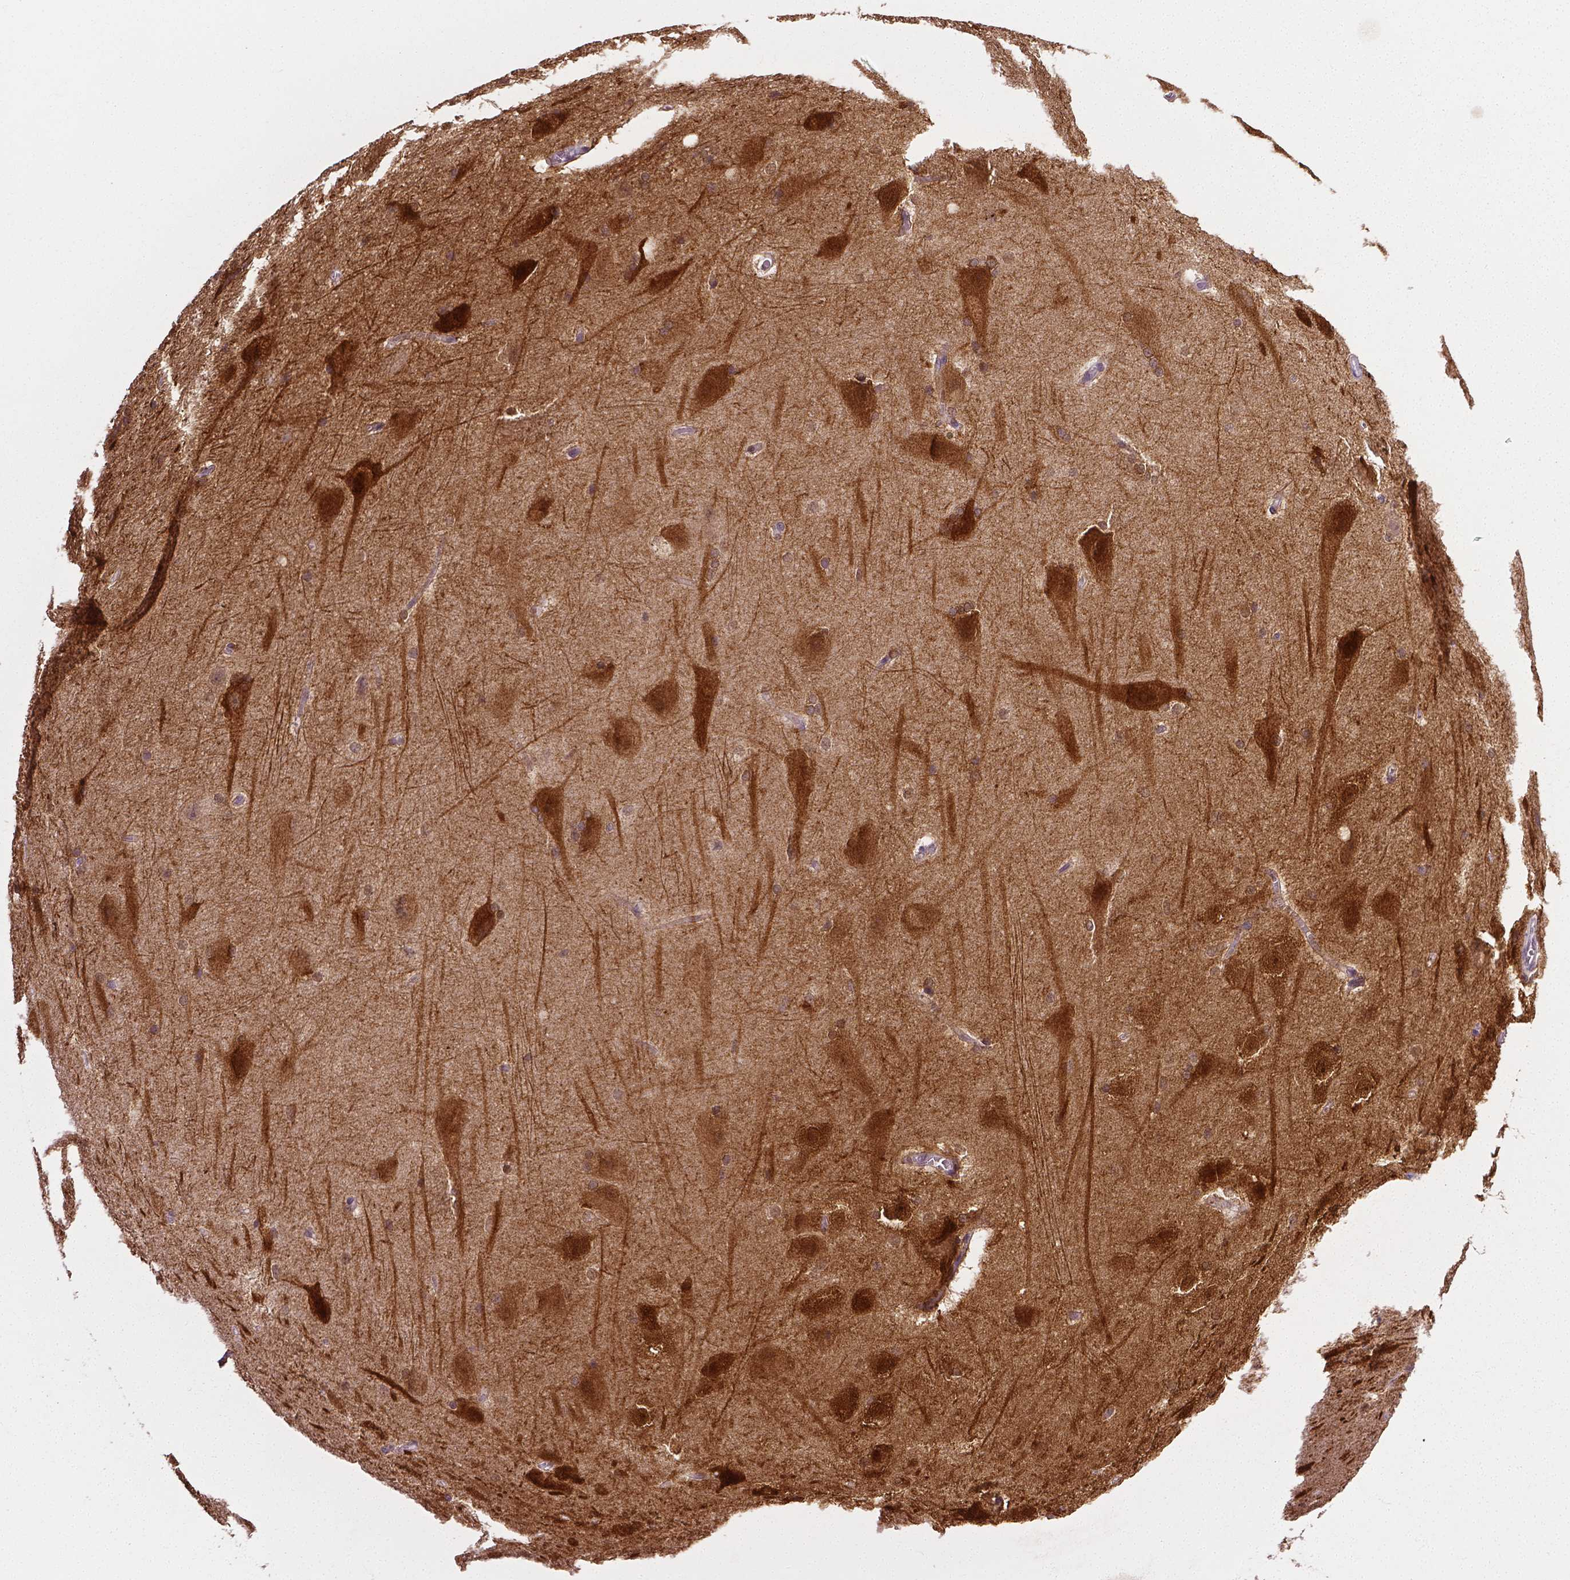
{"staining": {"intensity": "moderate", "quantity": ">75%", "location": "cytoplasmic/membranous,nuclear"}, "tissue": "hippocampus", "cell_type": "Glial cells", "image_type": "normal", "snomed": [{"axis": "morphology", "description": "Normal tissue, NOS"}, {"axis": "topography", "description": "Cerebral cortex"}, {"axis": "topography", "description": "Hippocampus"}], "caption": "Protein staining by immunohistochemistry (IHC) demonstrates moderate cytoplasmic/membranous,nuclear positivity in about >75% of glial cells in unremarkable hippocampus.", "gene": "NECAB1", "patient": {"sex": "female", "age": 19}}